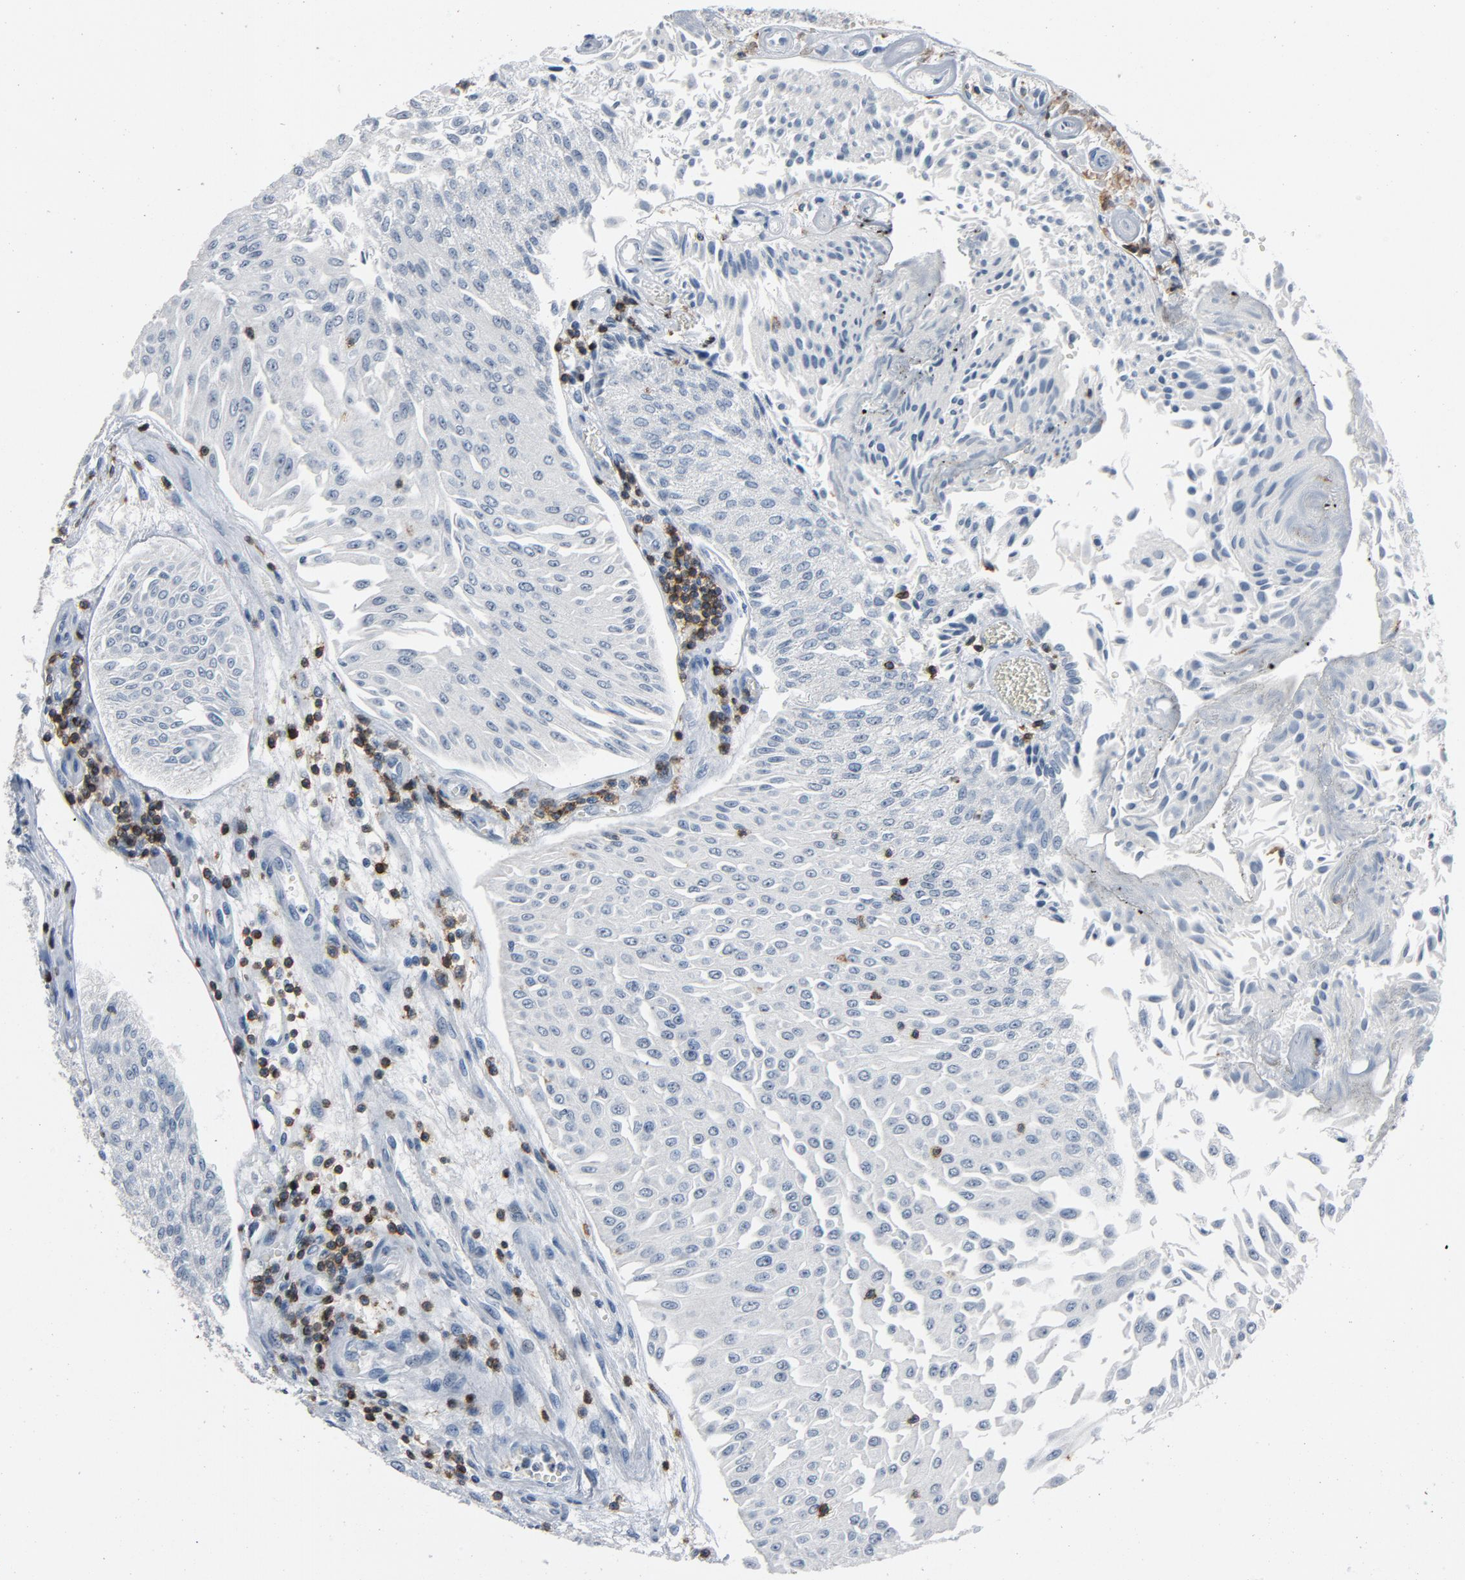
{"staining": {"intensity": "negative", "quantity": "none", "location": "none"}, "tissue": "urothelial cancer", "cell_type": "Tumor cells", "image_type": "cancer", "snomed": [{"axis": "morphology", "description": "Urothelial carcinoma, Low grade"}, {"axis": "topography", "description": "Urinary bladder"}], "caption": "Tumor cells are negative for brown protein staining in low-grade urothelial carcinoma.", "gene": "LCK", "patient": {"sex": "male", "age": 86}}